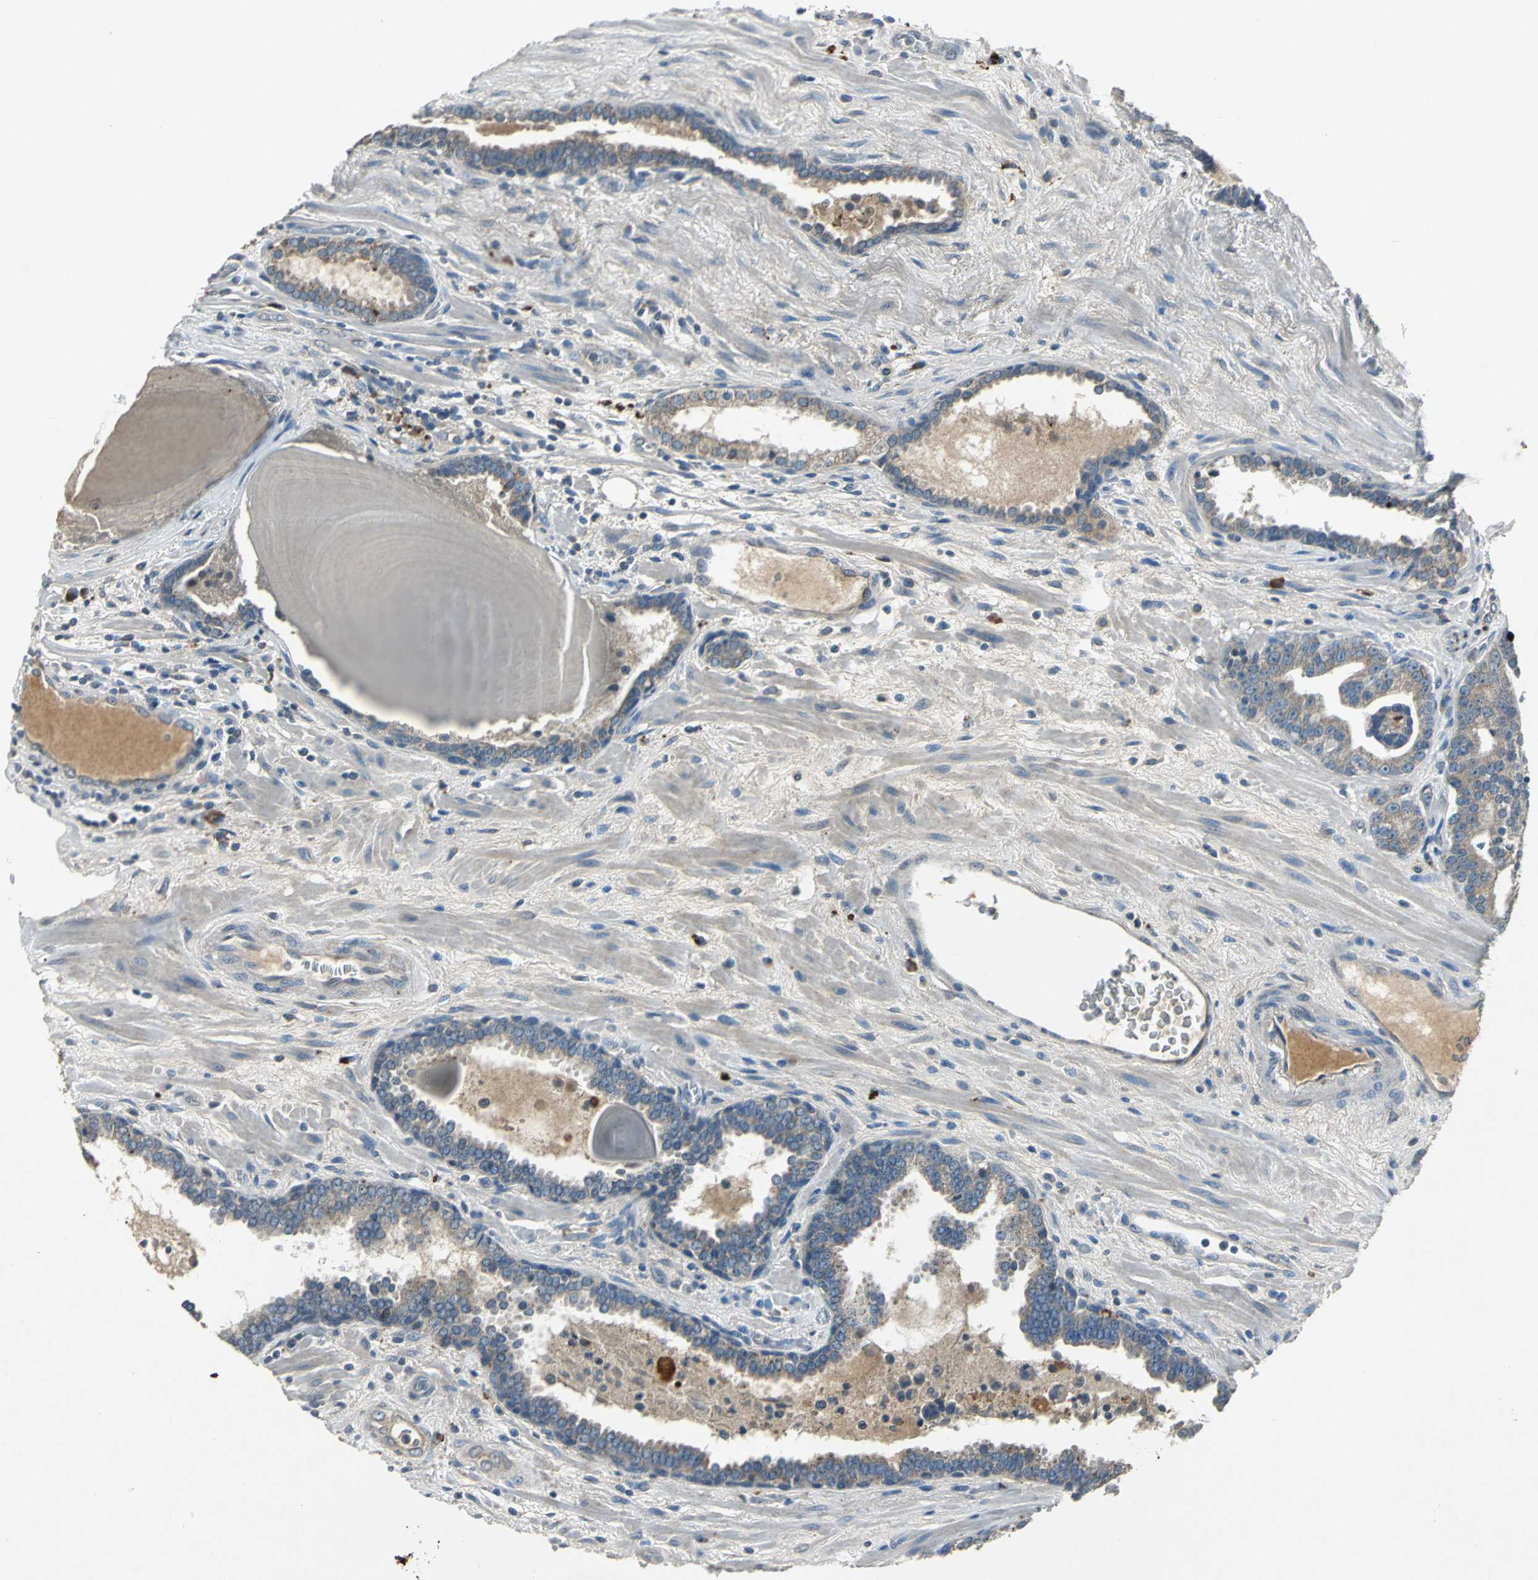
{"staining": {"intensity": "weak", "quantity": ">75%", "location": "cytoplasmic/membranous"}, "tissue": "prostate cancer", "cell_type": "Tumor cells", "image_type": "cancer", "snomed": [{"axis": "morphology", "description": "Adenocarcinoma, Low grade"}, {"axis": "topography", "description": "Prostate"}], "caption": "Low-grade adenocarcinoma (prostate) was stained to show a protein in brown. There is low levels of weak cytoplasmic/membranous expression in about >75% of tumor cells. (IHC, brightfield microscopy, high magnification).", "gene": "SLC2A13", "patient": {"sex": "male", "age": 63}}